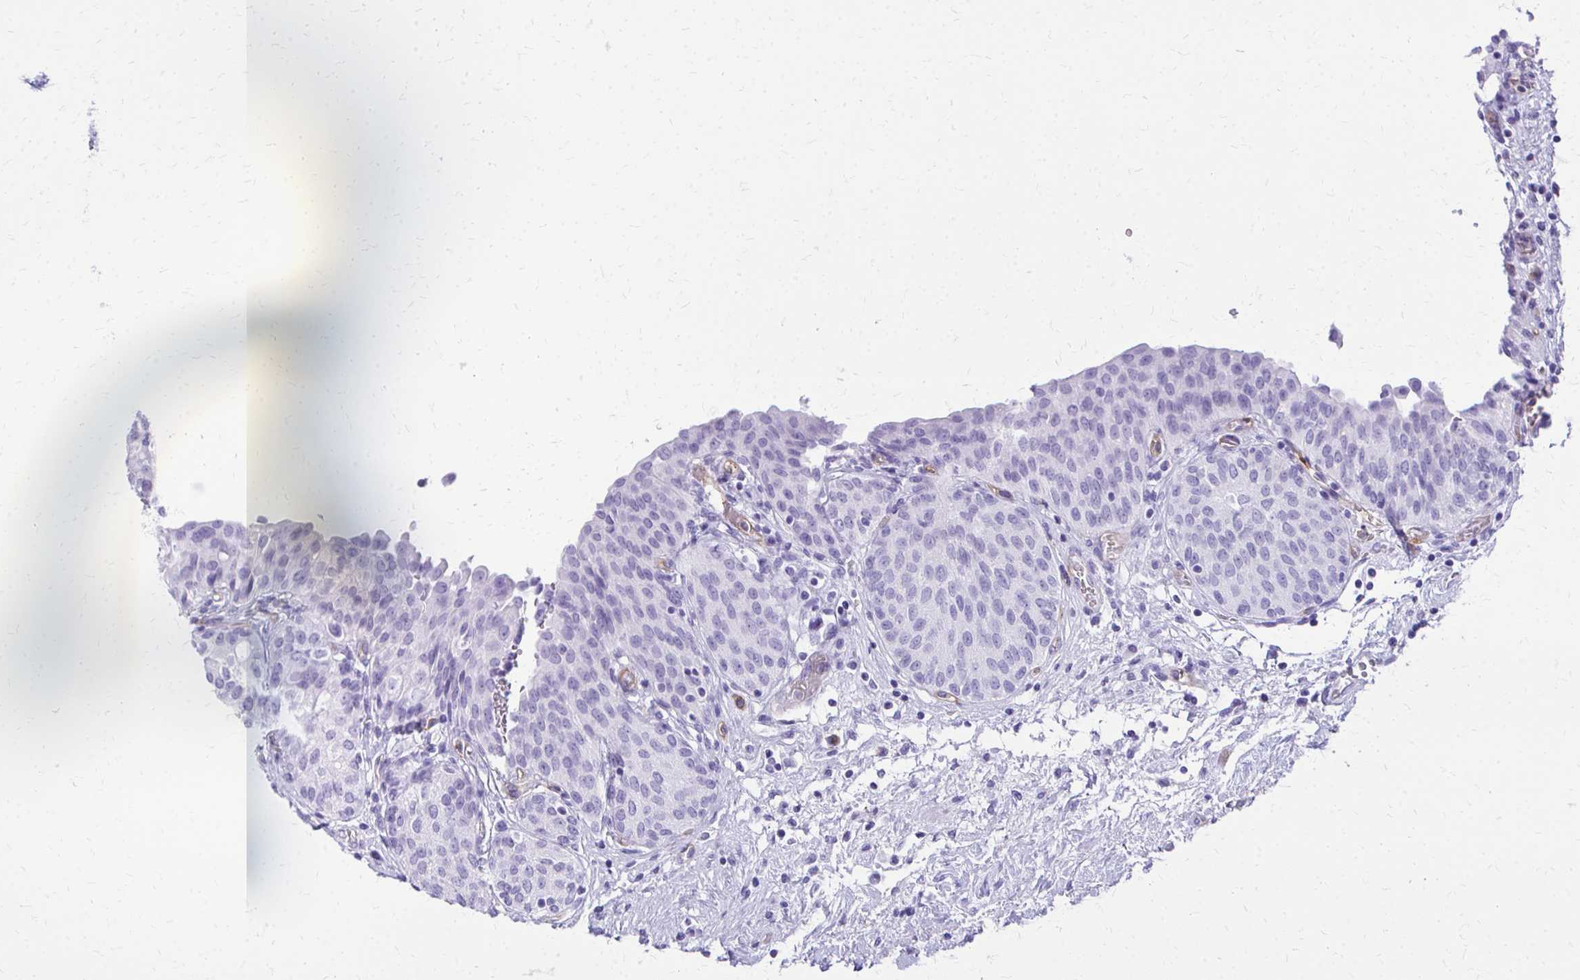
{"staining": {"intensity": "negative", "quantity": "none", "location": "none"}, "tissue": "urinary bladder", "cell_type": "Urothelial cells", "image_type": "normal", "snomed": [{"axis": "morphology", "description": "Normal tissue, NOS"}, {"axis": "topography", "description": "Urinary bladder"}], "caption": "Micrograph shows no significant protein expression in urothelial cells of benign urinary bladder. (DAB IHC with hematoxylin counter stain).", "gene": "TPSG1", "patient": {"sex": "male", "age": 68}}